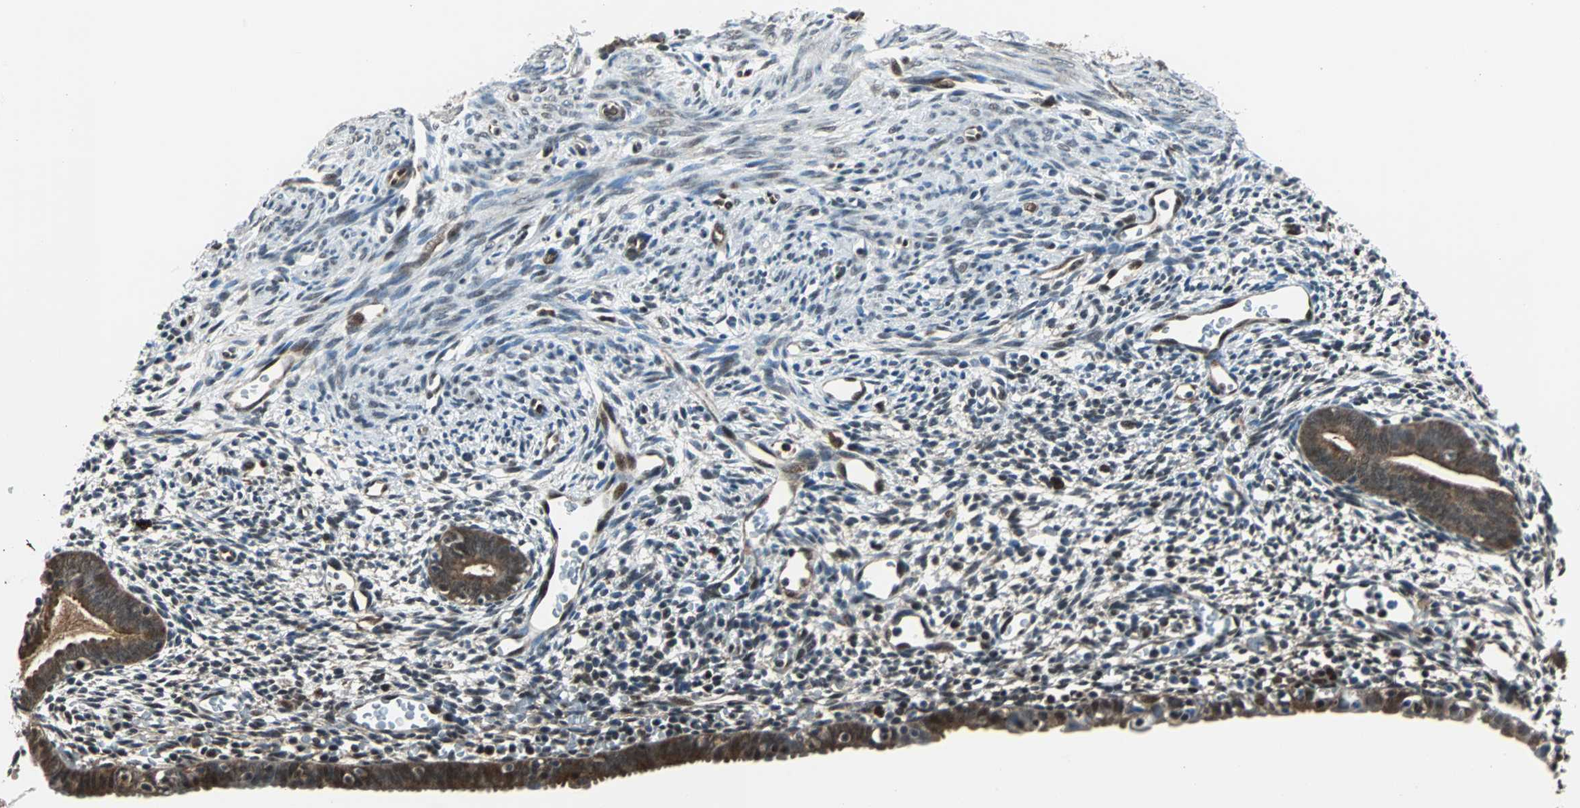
{"staining": {"intensity": "moderate", "quantity": "<25%", "location": "nuclear"}, "tissue": "endometrium", "cell_type": "Cells in endometrial stroma", "image_type": "normal", "snomed": [{"axis": "morphology", "description": "Normal tissue, NOS"}, {"axis": "morphology", "description": "Atrophy, NOS"}, {"axis": "topography", "description": "Uterus"}, {"axis": "topography", "description": "Endometrium"}], "caption": "Immunohistochemical staining of normal human endometrium reveals moderate nuclear protein staining in about <25% of cells in endometrial stroma.", "gene": "VCP", "patient": {"sex": "female", "age": 68}}